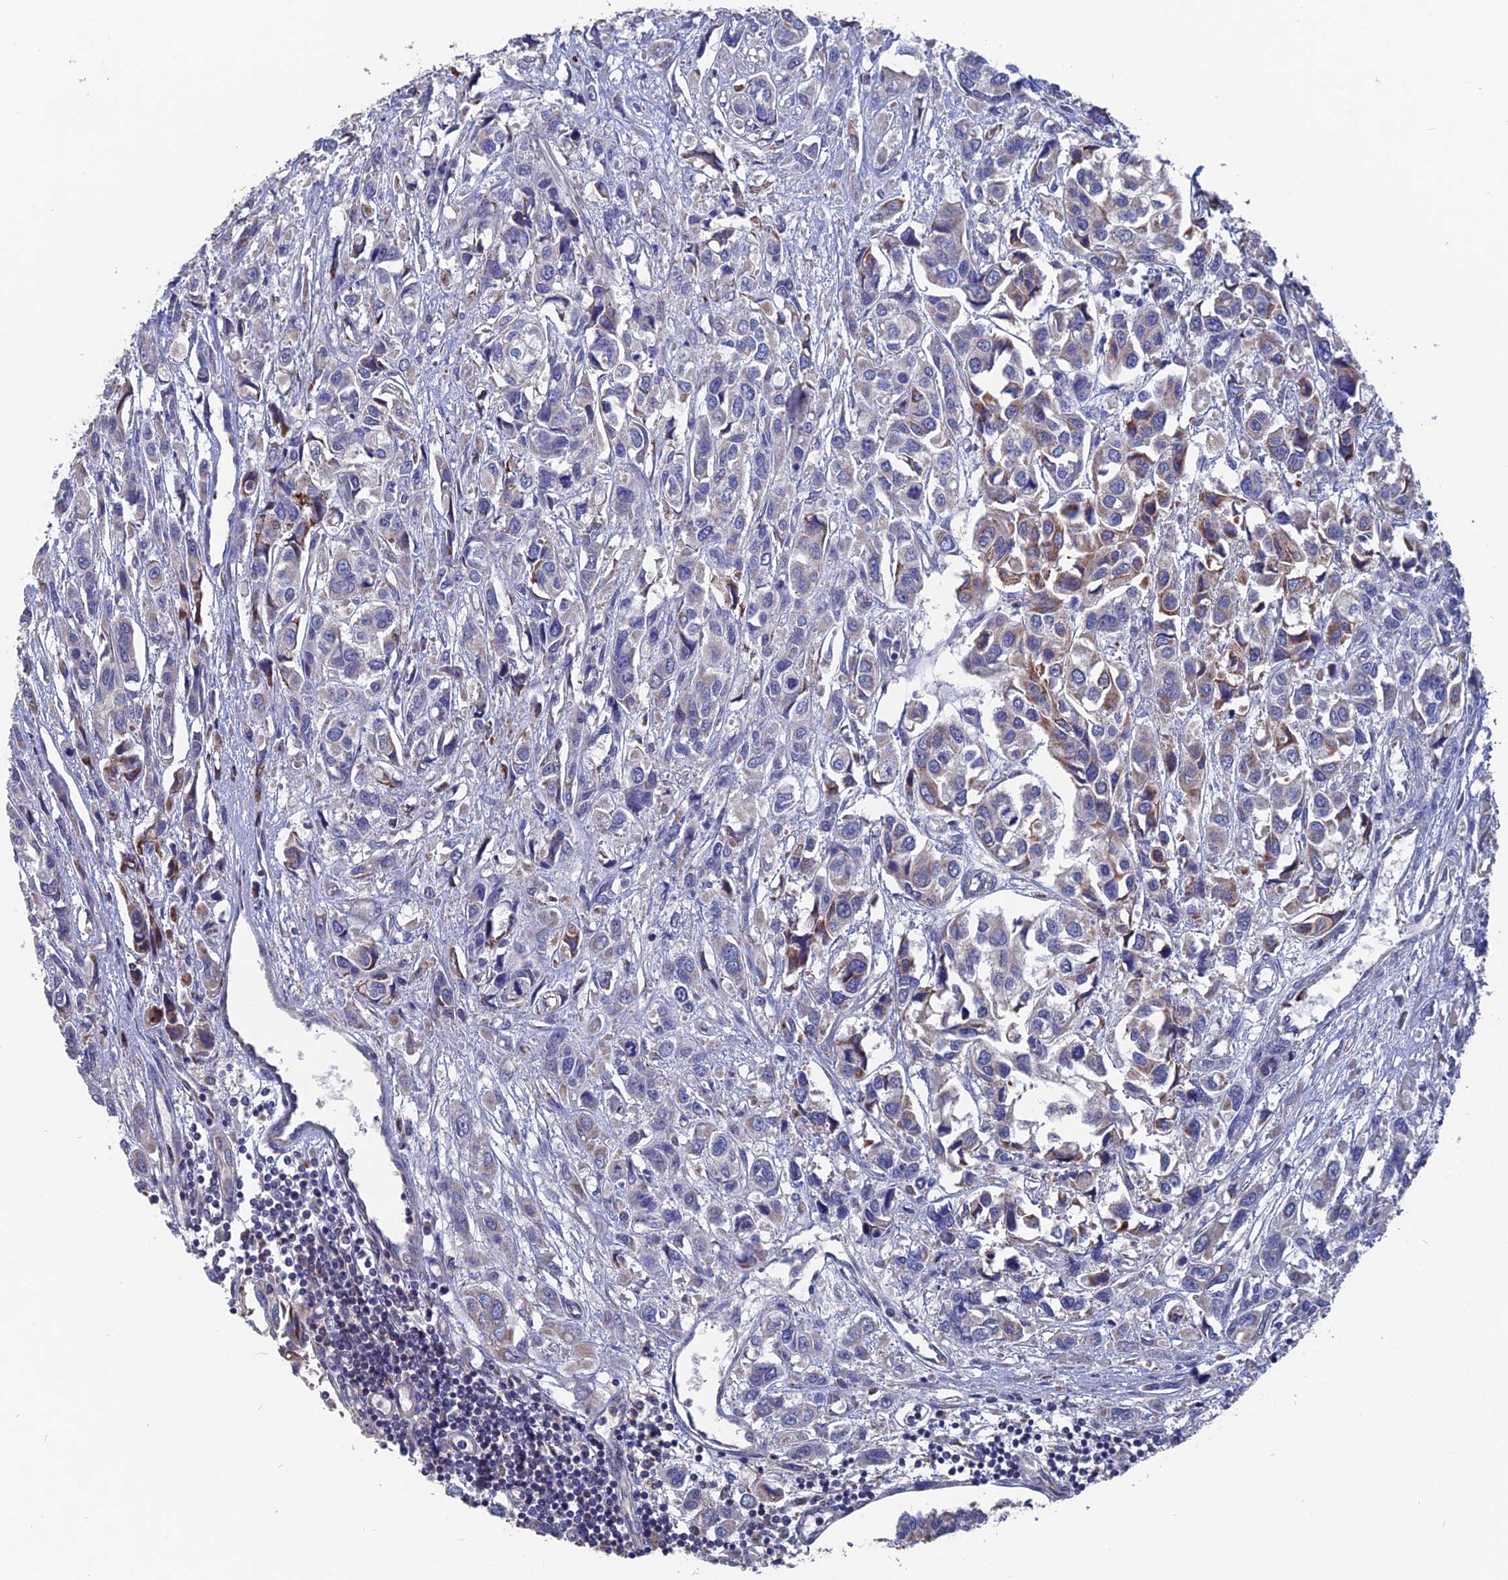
{"staining": {"intensity": "weak", "quantity": "<25%", "location": "cytoplasmic/membranous"}, "tissue": "urothelial cancer", "cell_type": "Tumor cells", "image_type": "cancer", "snomed": [{"axis": "morphology", "description": "Urothelial carcinoma, High grade"}, {"axis": "topography", "description": "Urinary bladder"}], "caption": "A high-resolution histopathology image shows immunohistochemistry (IHC) staining of urothelial carcinoma (high-grade), which reveals no significant expression in tumor cells.", "gene": "TGFA", "patient": {"sex": "male", "age": 67}}